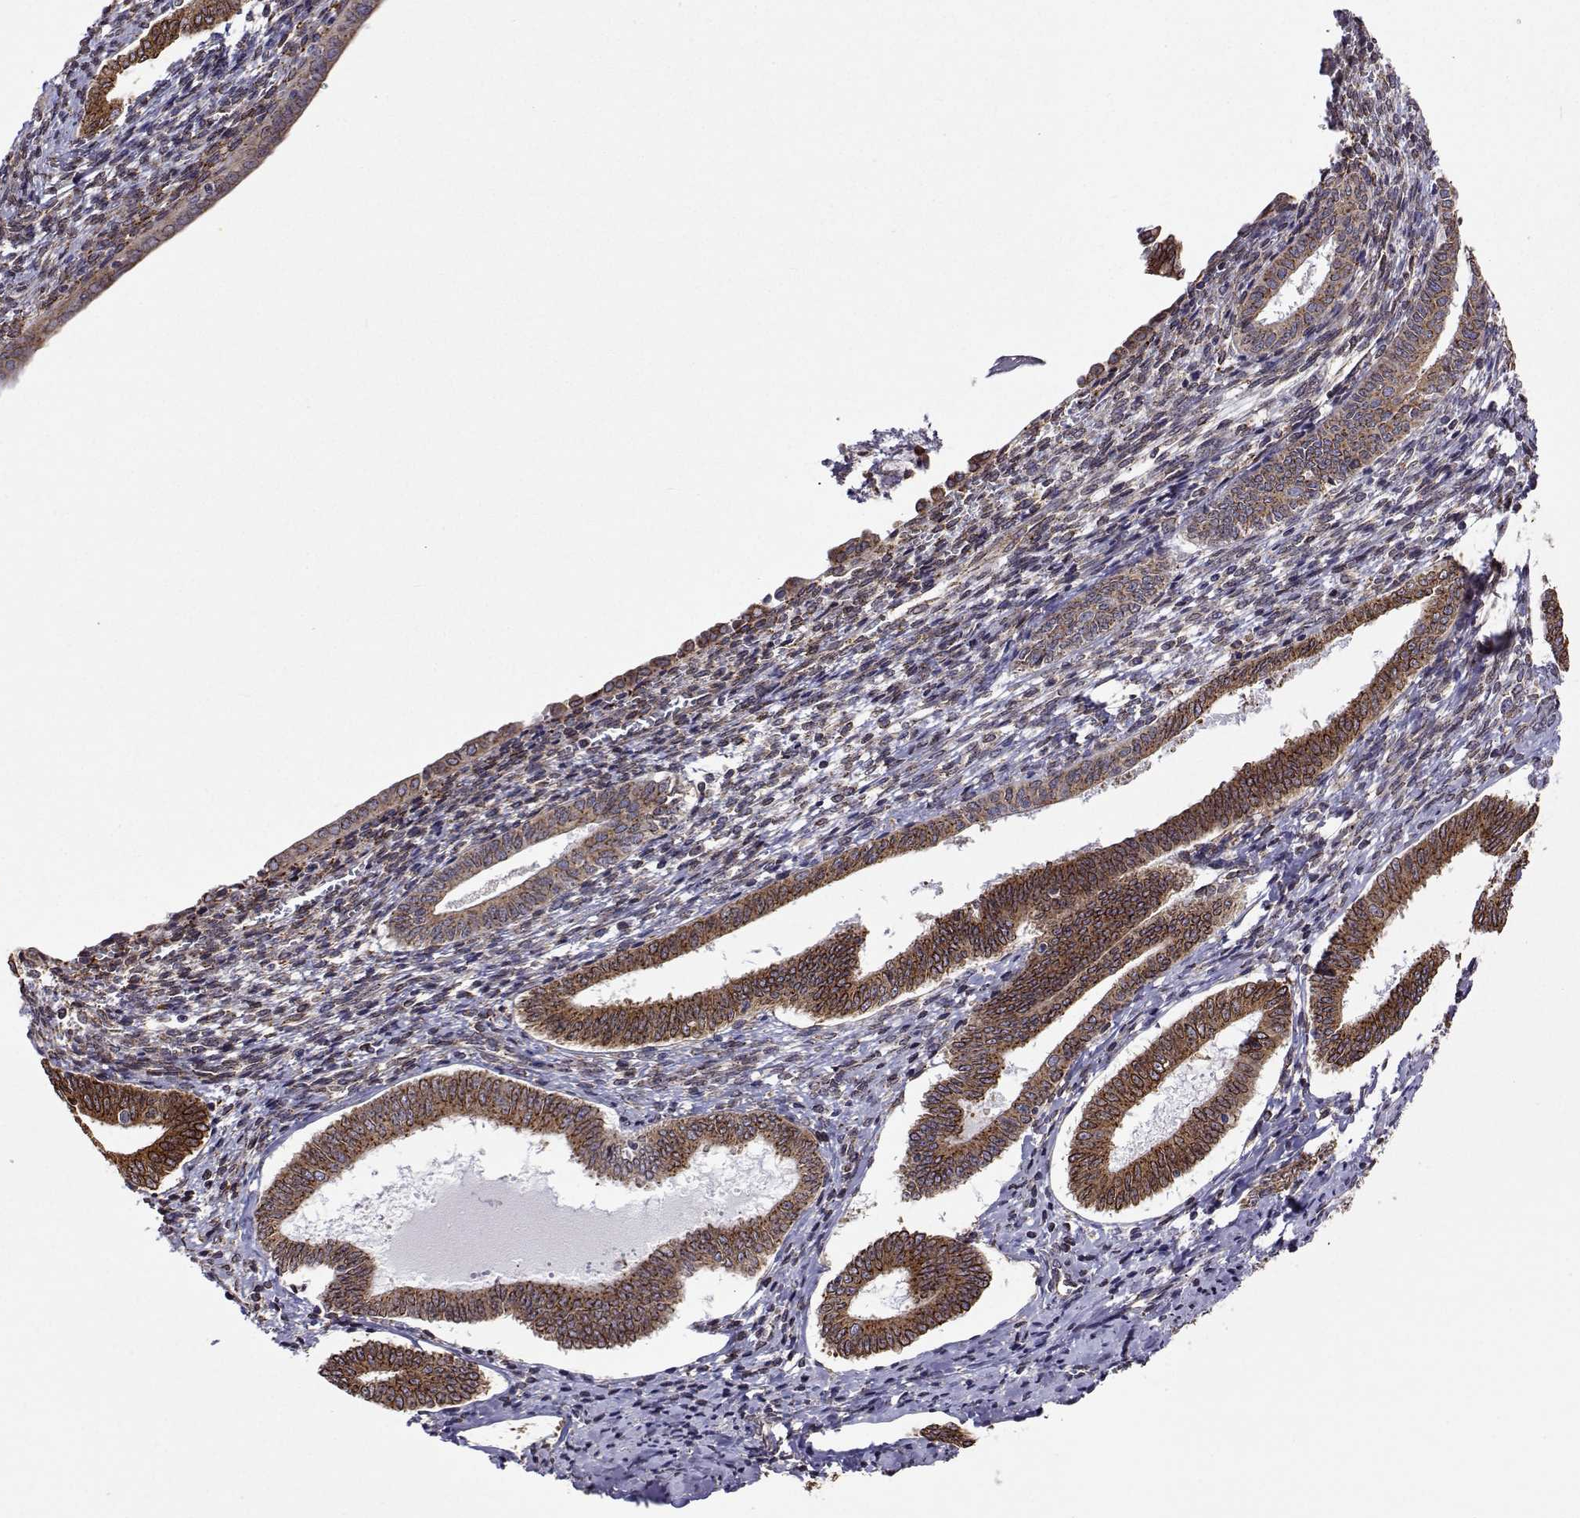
{"staining": {"intensity": "moderate", "quantity": ">75%", "location": "cytoplasmic/membranous"}, "tissue": "cervical cancer", "cell_type": "Tumor cells", "image_type": "cancer", "snomed": [{"axis": "morphology", "description": "Squamous cell carcinoma, NOS"}, {"axis": "topography", "description": "Cervix"}], "caption": "Immunohistochemistry image of neoplastic tissue: cervical cancer stained using IHC exhibits medium levels of moderate protein expression localized specifically in the cytoplasmic/membranous of tumor cells, appearing as a cytoplasmic/membranous brown color.", "gene": "PGRMC2", "patient": {"sex": "female", "age": 59}}